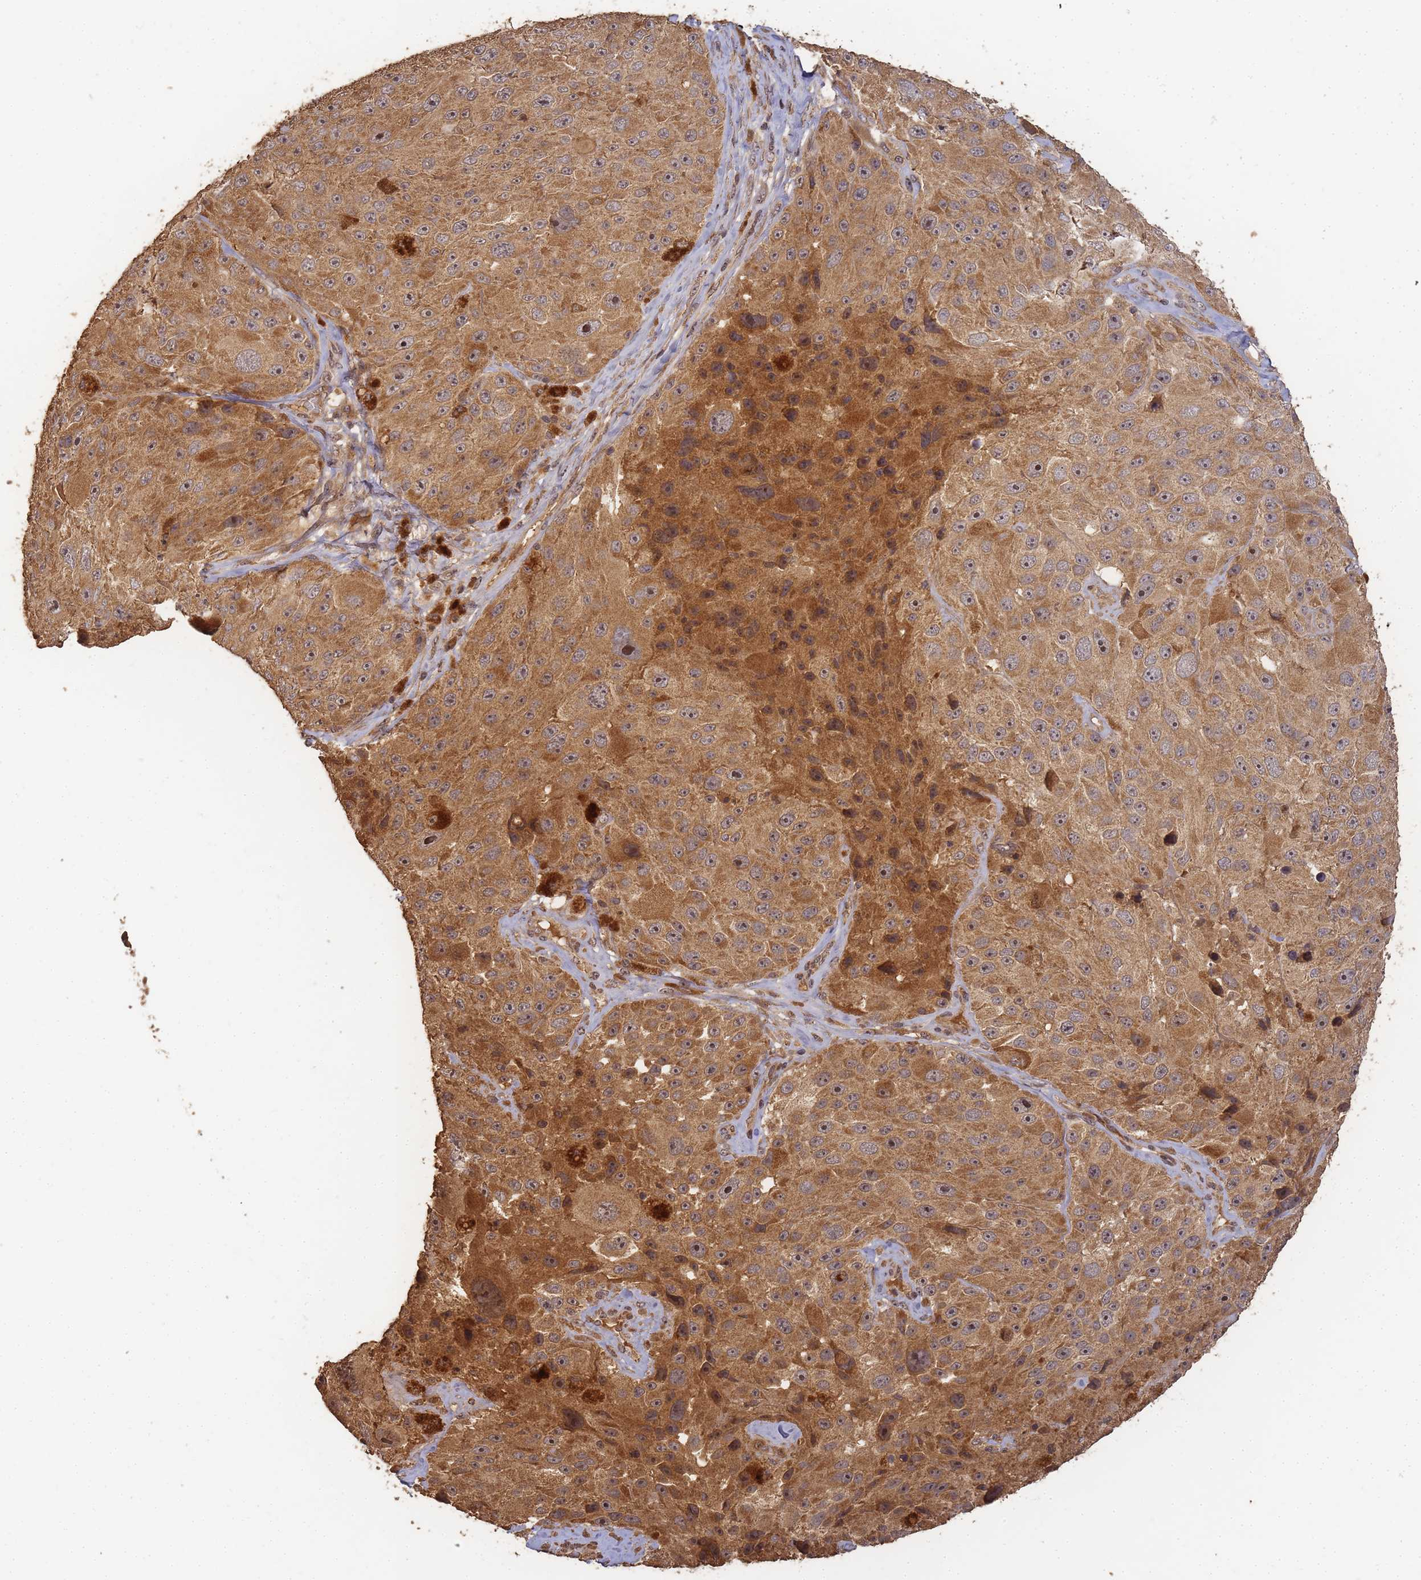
{"staining": {"intensity": "moderate", "quantity": ">75%", "location": "cytoplasmic/membranous,nuclear"}, "tissue": "melanoma", "cell_type": "Tumor cells", "image_type": "cancer", "snomed": [{"axis": "morphology", "description": "Malignant melanoma, Metastatic site"}, {"axis": "topography", "description": "Lymph node"}], "caption": "A photomicrograph of malignant melanoma (metastatic site) stained for a protein demonstrates moderate cytoplasmic/membranous and nuclear brown staining in tumor cells. The staining was performed using DAB, with brown indicating positive protein expression. Nuclei are stained blue with hematoxylin.", "gene": "ALKBH1", "patient": {"sex": "male", "age": 62}}